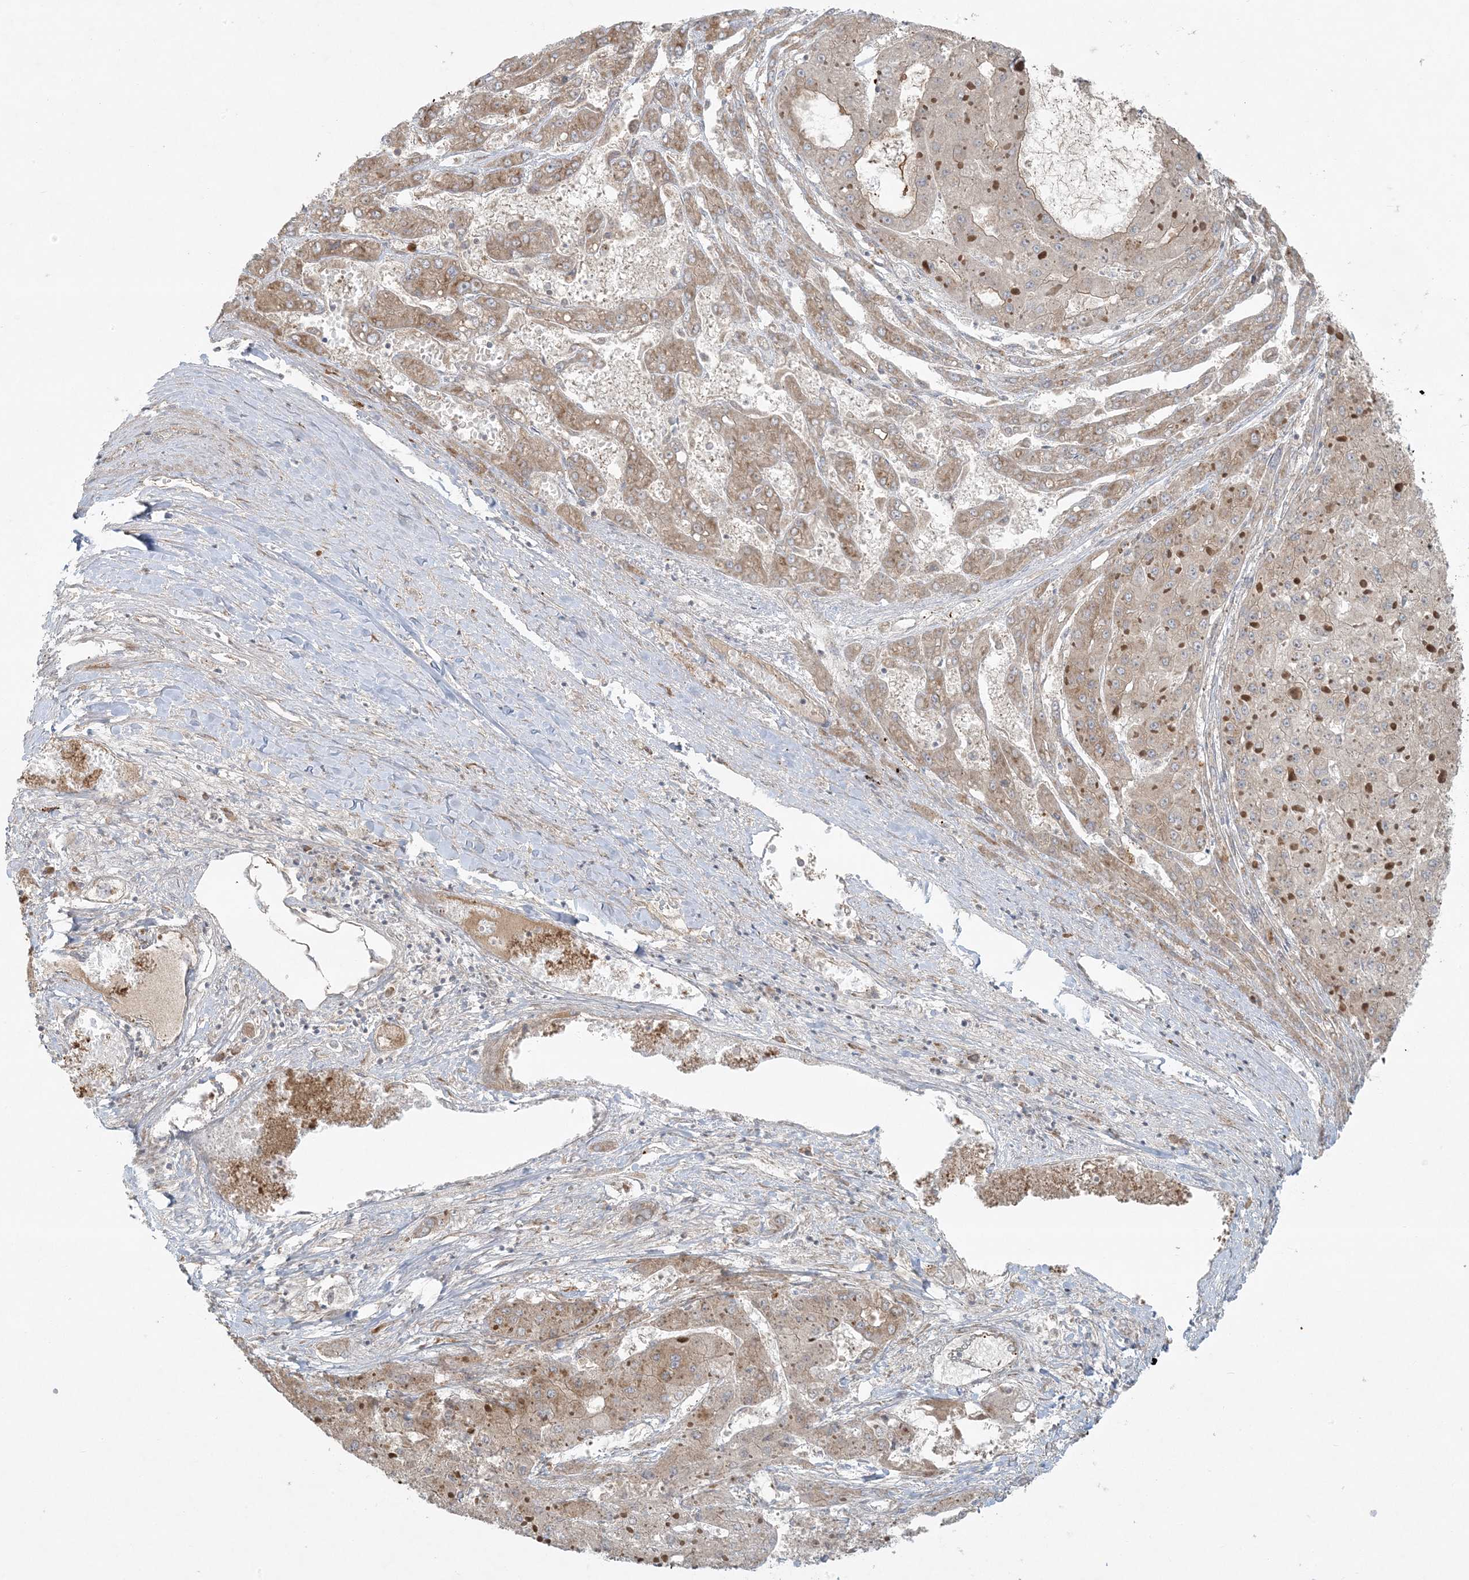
{"staining": {"intensity": "weak", "quantity": "25%-75%", "location": "cytoplasmic/membranous"}, "tissue": "liver cancer", "cell_type": "Tumor cells", "image_type": "cancer", "snomed": [{"axis": "morphology", "description": "Carcinoma, Hepatocellular, NOS"}, {"axis": "topography", "description": "Liver"}], "caption": "Immunohistochemistry (IHC) histopathology image of liver cancer stained for a protein (brown), which displays low levels of weak cytoplasmic/membranous expression in approximately 25%-75% of tumor cells.", "gene": "ZNF263", "patient": {"sex": "female", "age": 73}}